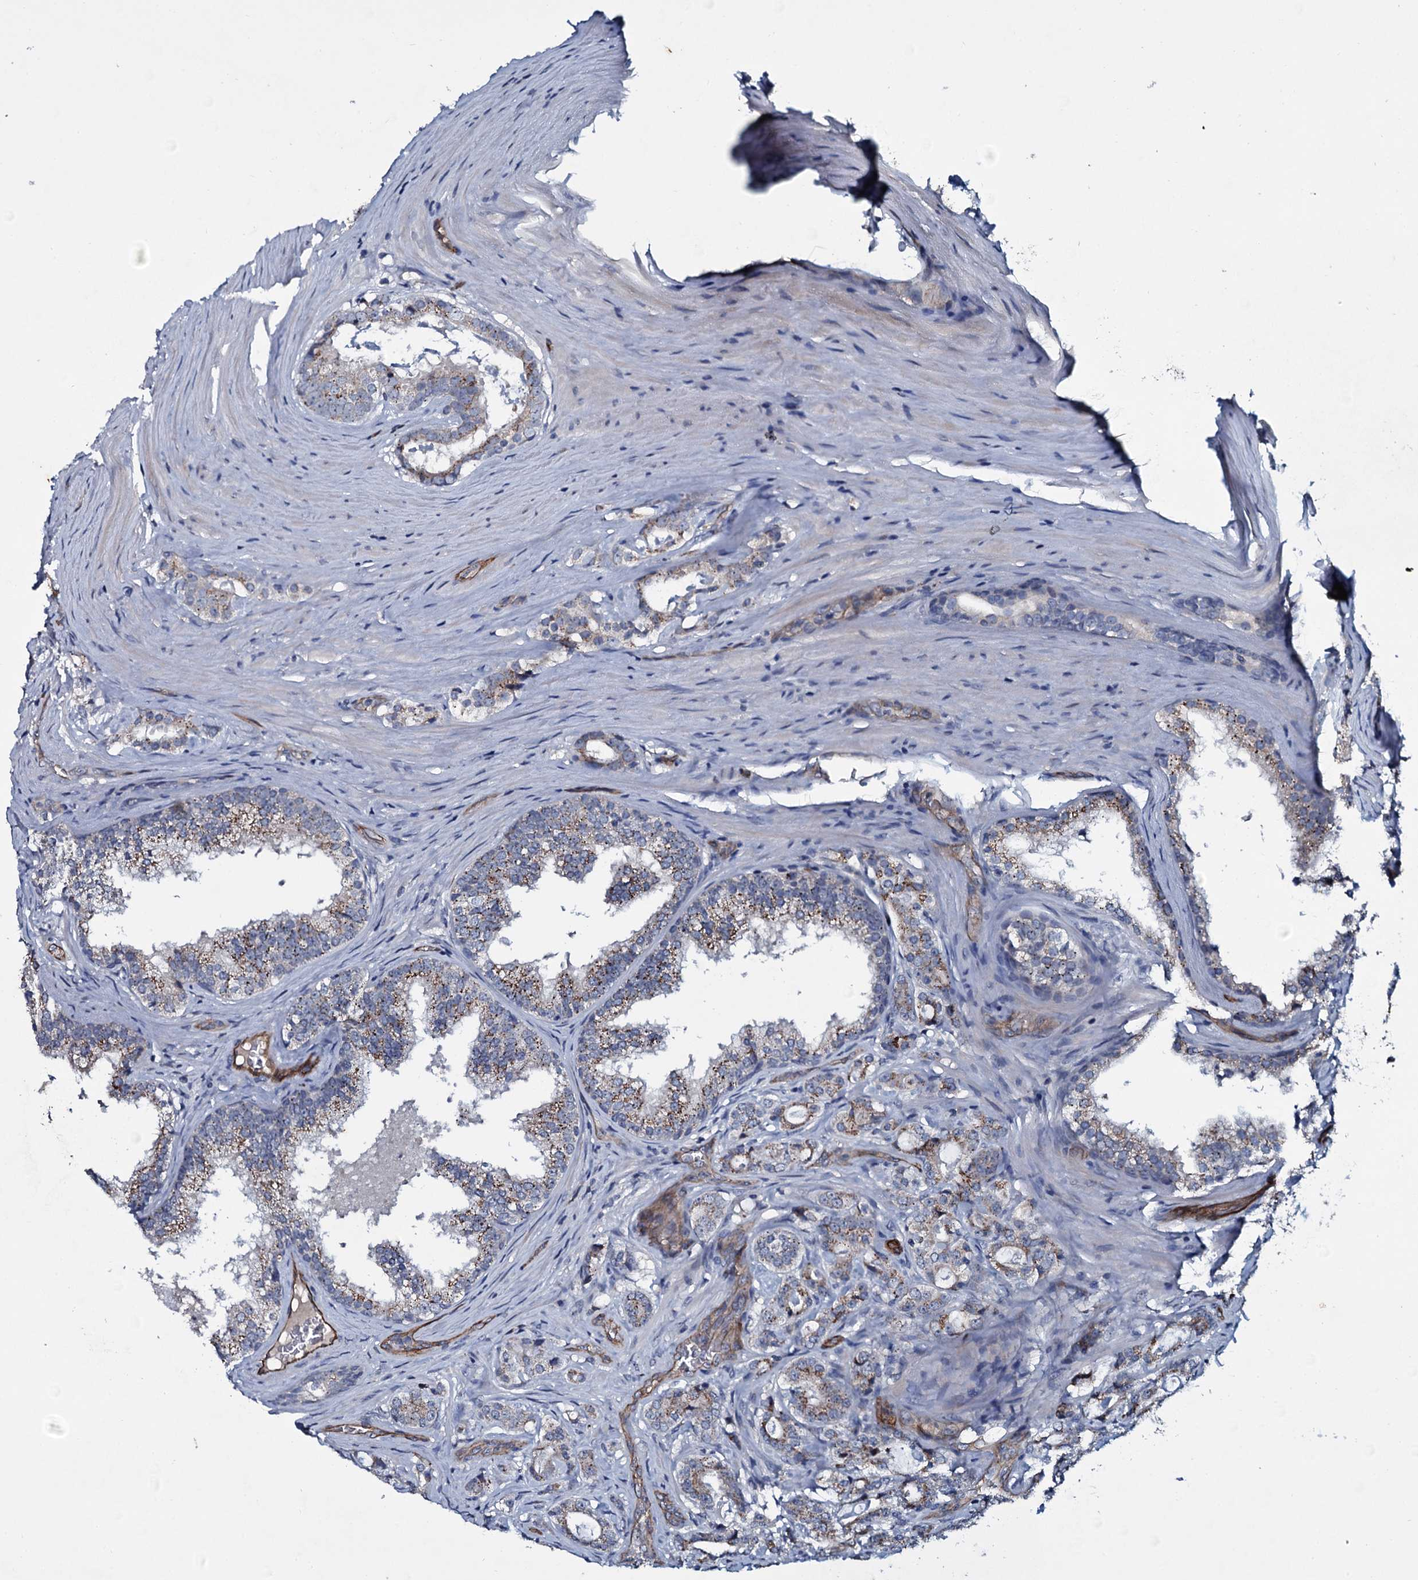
{"staining": {"intensity": "weak", "quantity": ">75%", "location": "cytoplasmic/membranous"}, "tissue": "prostate cancer", "cell_type": "Tumor cells", "image_type": "cancer", "snomed": [{"axis": "morphology", "description": "Adenocarcinoma, High grade"}, {"axis": "topography", "description": "Prostate"}], "caption": "Immunohistochemistry (IHC) staining of adenocarcinoma (high-grade) (prostate), which displays low levels of weak cytoplasmic/membranous positivity in about >75% of tumor cells indicating weak cytoplasmic/membranous protein staining. The staining was performed using DAB (3,3'-diaminobenzidine) (brown) for protein detection and nuclei were counterstained in hematoxylin (blue).", "gene": "CLEC14A", "patient": {"sex": "male", "age": 63}}